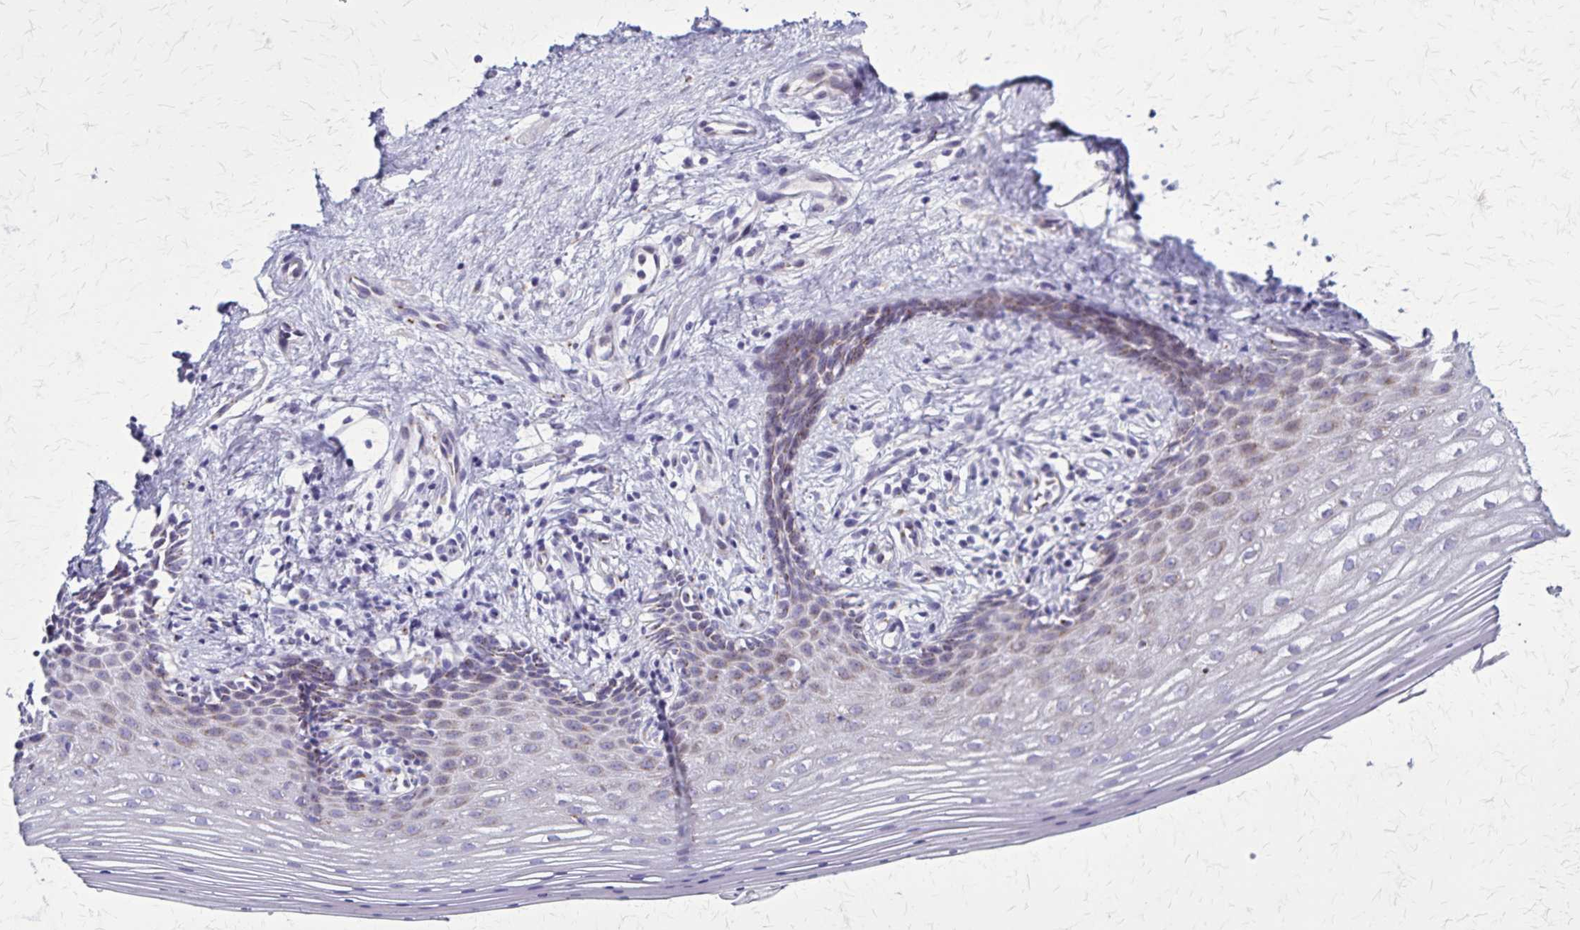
{"staining": {"intensity": "weak", "quantity": "<25%", "location": "cytoplasmic/membranous"}, "tissue": "vagina", "cell_type": "Squamous epithelial cells", "image_type": "normal", "snomed": [{"axis": "morphology", "description": "Normal tissue, NOS"}, {"axis": "topography", "description": "Vagina"}], "caption": "This is a image of immunohistochemistry staining of benign vagina, which shows no positivity in squamous epithelial cells.", "gene": "OR51B5", "patient": {"sex": "female", "age": 42}}